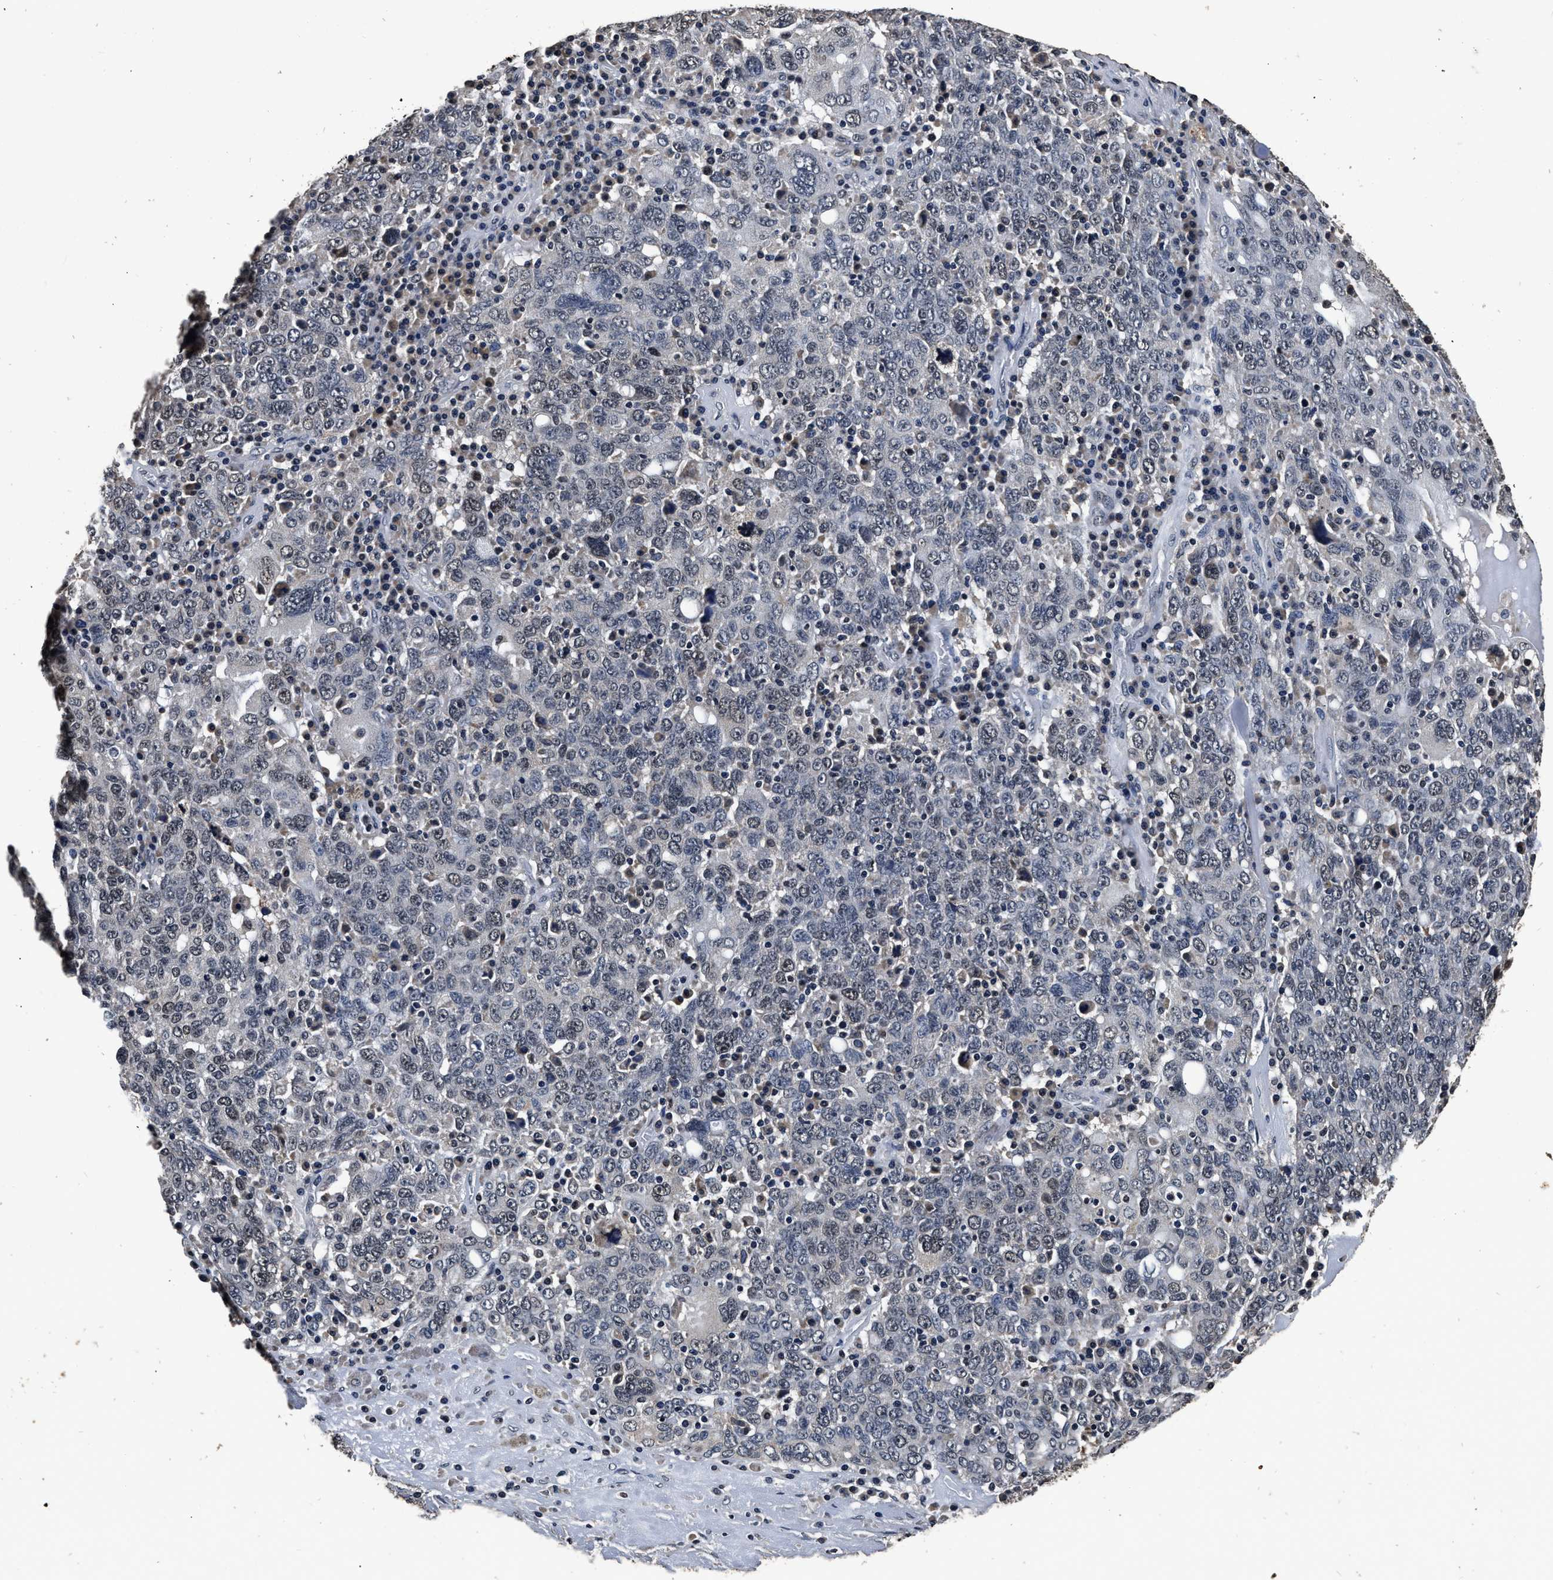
{"staining": {"intensity": "weak", "quantity": "25%-75%", "location": "nuclear"}, "tissue": "ovarian cancer", "cell_type": "Tumor cells", "image_type": "cancer", "snomed": [{"axis": "morphology", "description": "Carcinoma, endometroid"}, {"axis": "topography", "description": "Ovary"}], "caption": "Ovarian cancer (endometroid carcinoma) tissue exhibits weak nuclear positivity in approximately 25%-75% of tumor cells, visualized by immunohistochemistry.", "gene": "CSTF1", "patient": {"sex": "female", "age": 62}}